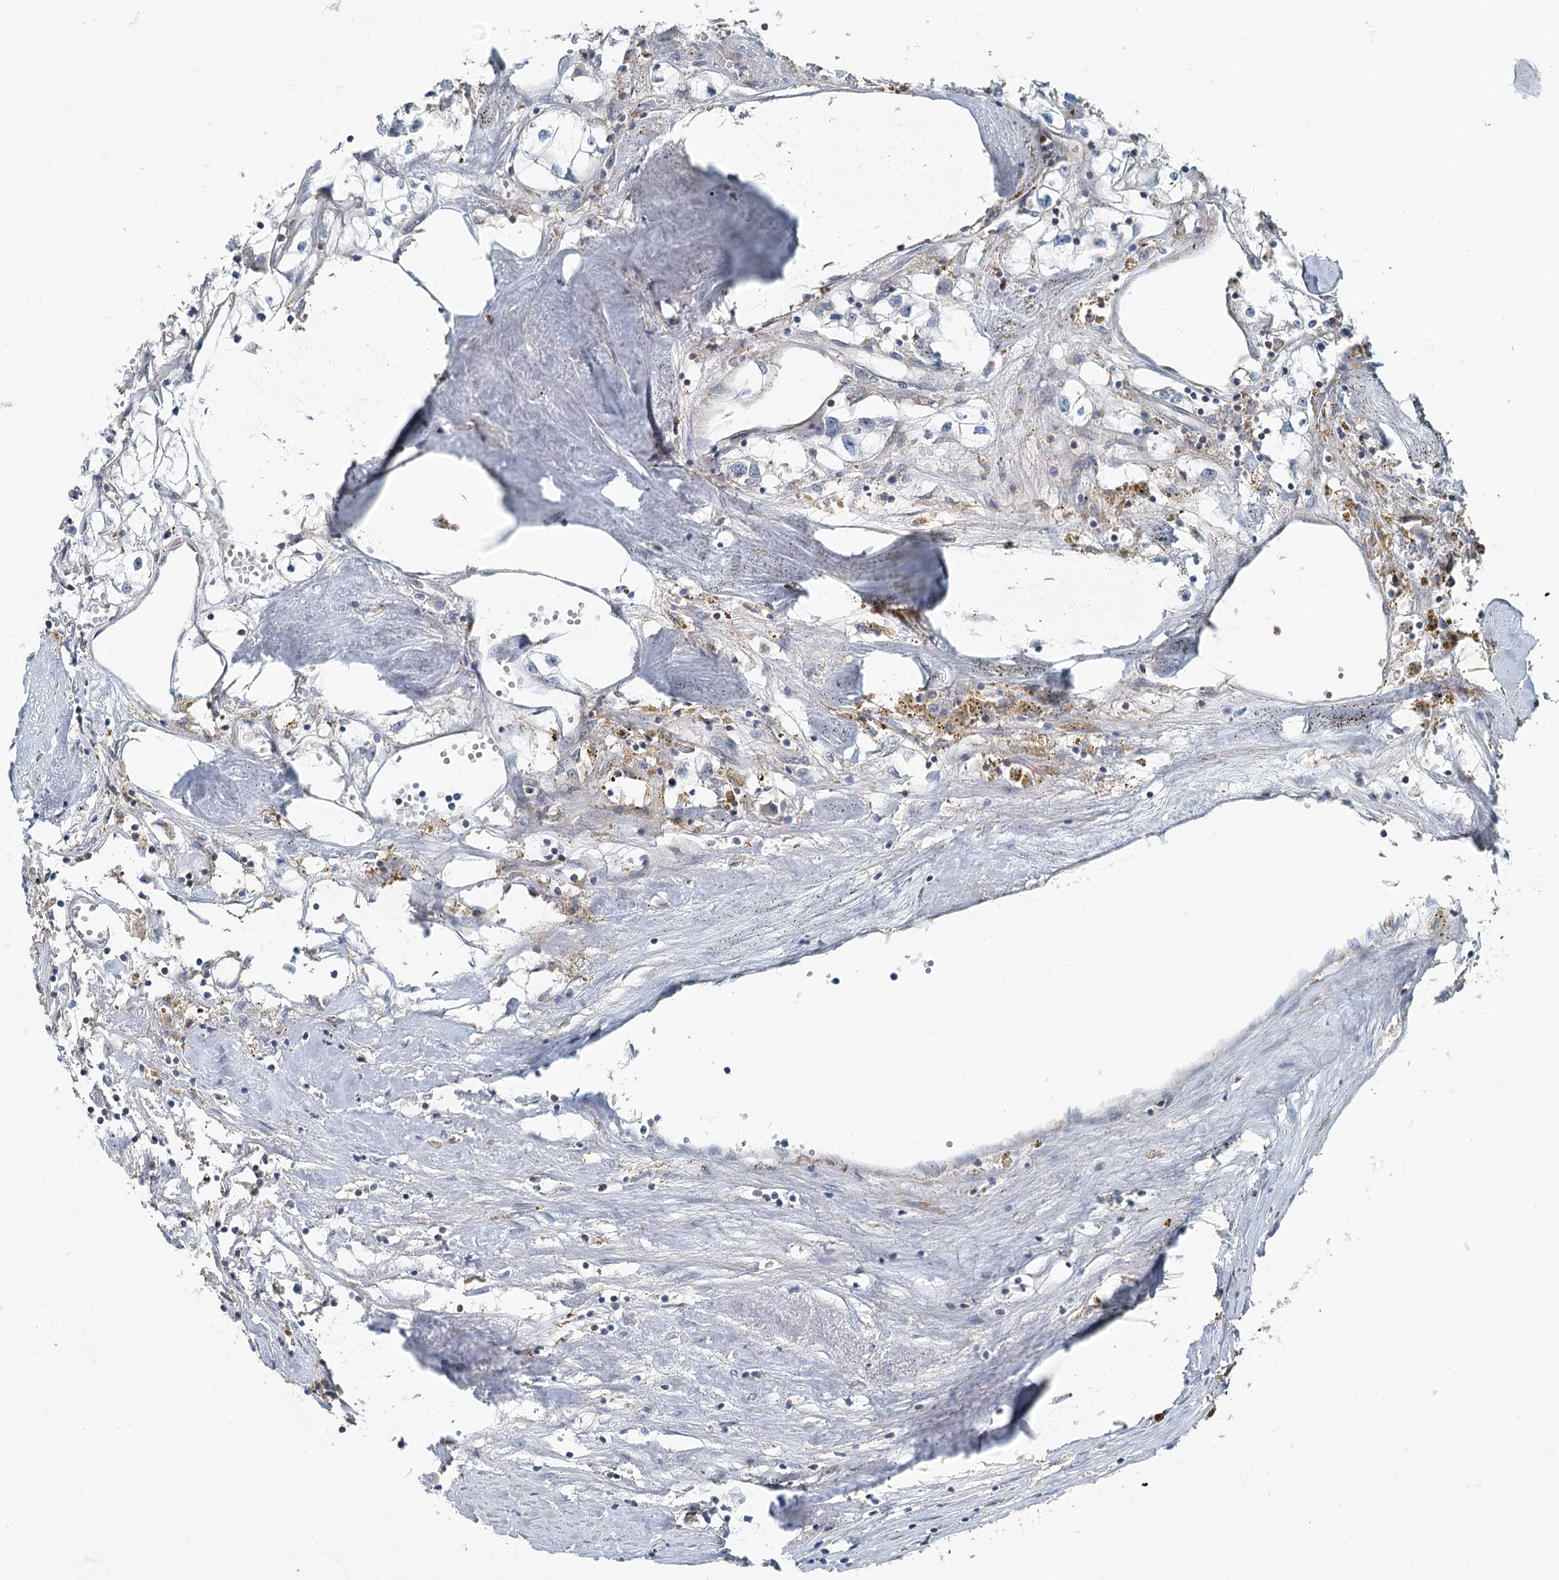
{"staining": {"intensity": "negative", "quantity": "none", "location": "none"}, "tissue": "renal cancer", "cell_type": "Tumor cells", "image_type": "cancer", "snomed": [{"axis": "morphology", "description": "Adenocarcinoma, NOS"}, {"axis": "topography", "description": "Kidney"}], "caption": "Immunohistochemical staining of adenocarcinoma (renal) reveals no significant staining in tumor cells.", "gene": "SKIC3", "patient": {"sex": "male", "age": 56}}